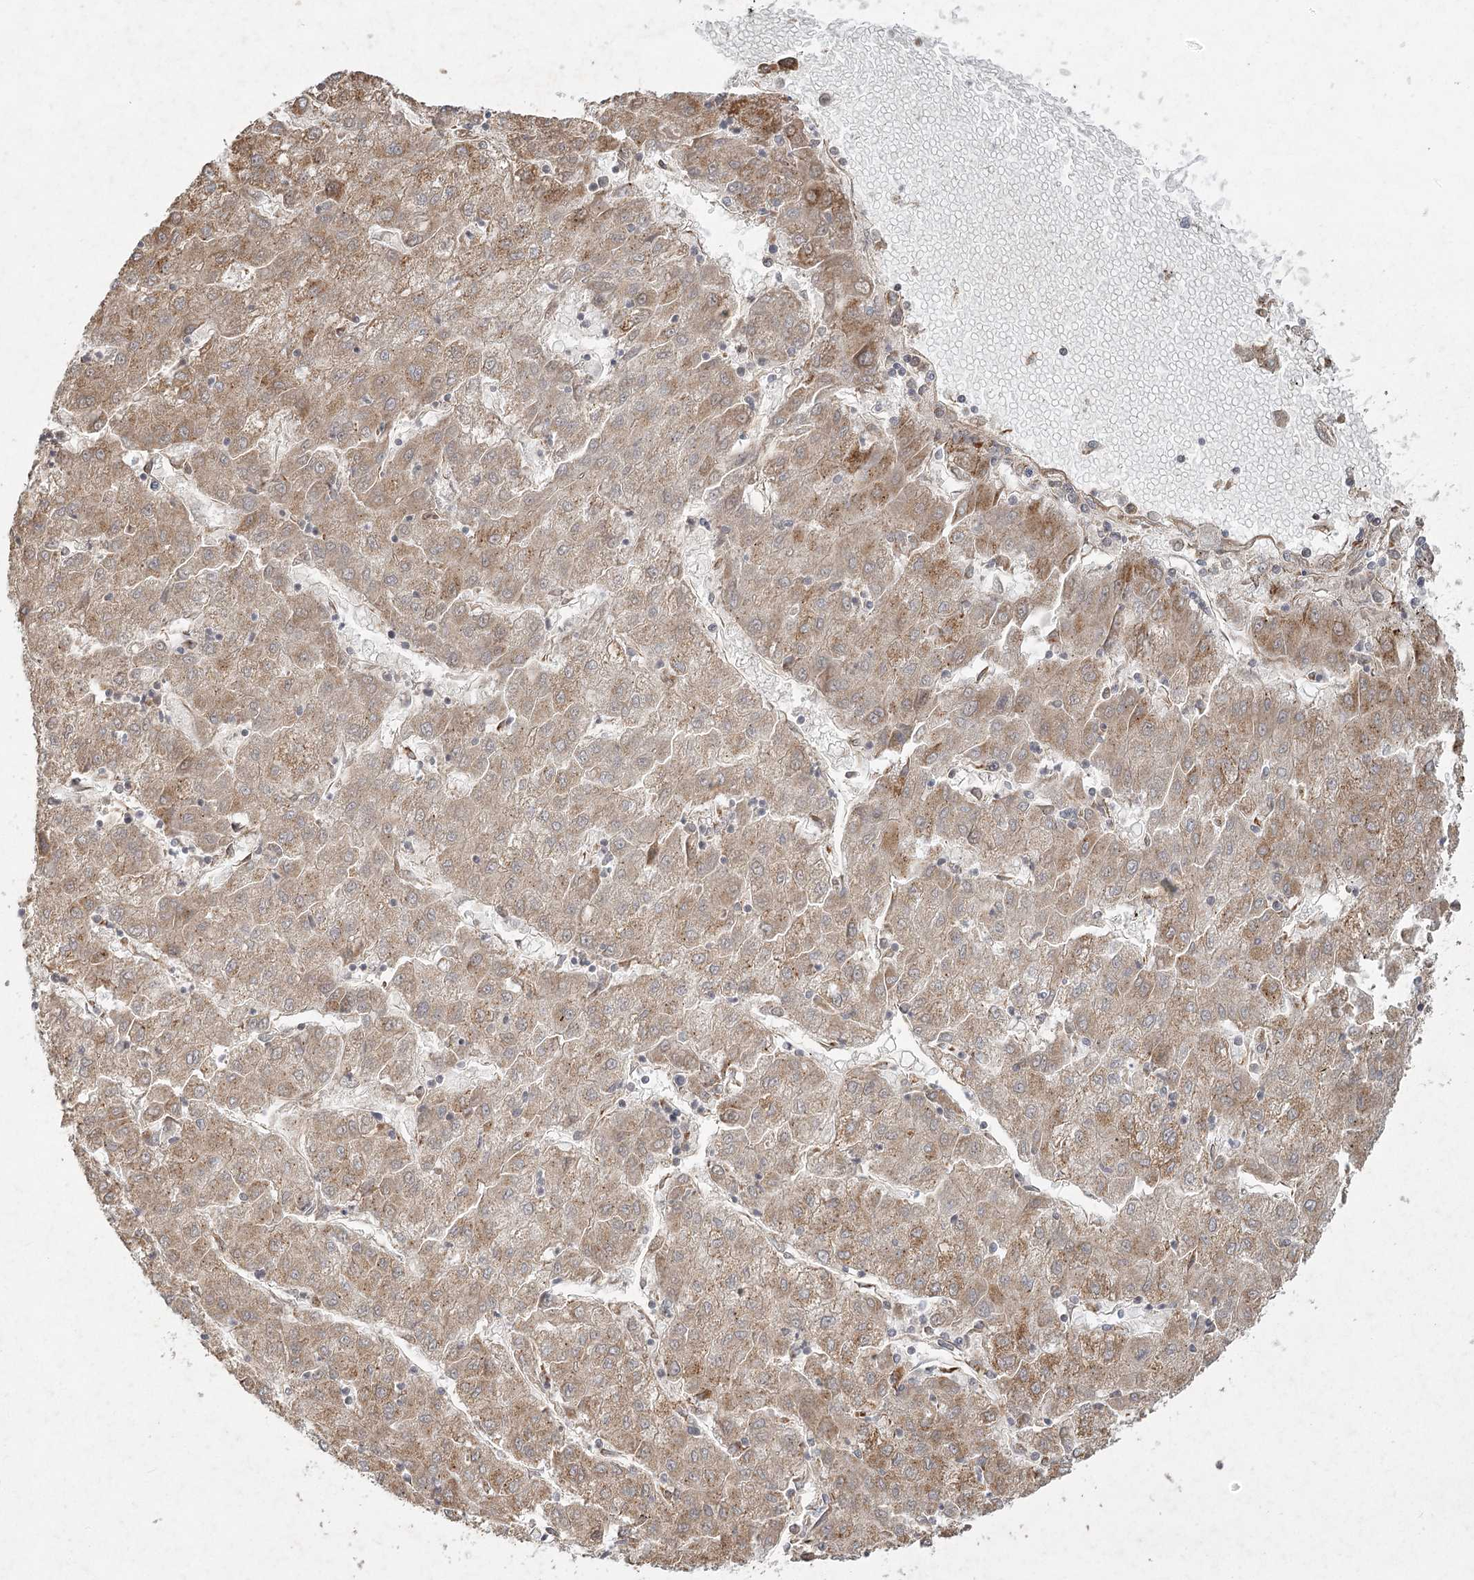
{"staining": {"intensity": "moderate", "quantity": ">75%", "location": "cytoplasmic/membranous"}, "tissue": "liver cancer", "cell_type": "Tumor cells", "image_type": "cancer", "snomed": [{"axis": "morphology", "description": "Carcinoma, Hepatocellular, NOS"}, {"axis": "topography", "description": "Liver"}], "caption": "Immunohistochemical staining of human liver hepatocellular carcinoma exhibits medium levels of moderate cytoplasmic/membranous protein expression in approximately >75% of tumor cells.", "gene": "LACTB", "patient": {"sex": "male", "age": 72}}